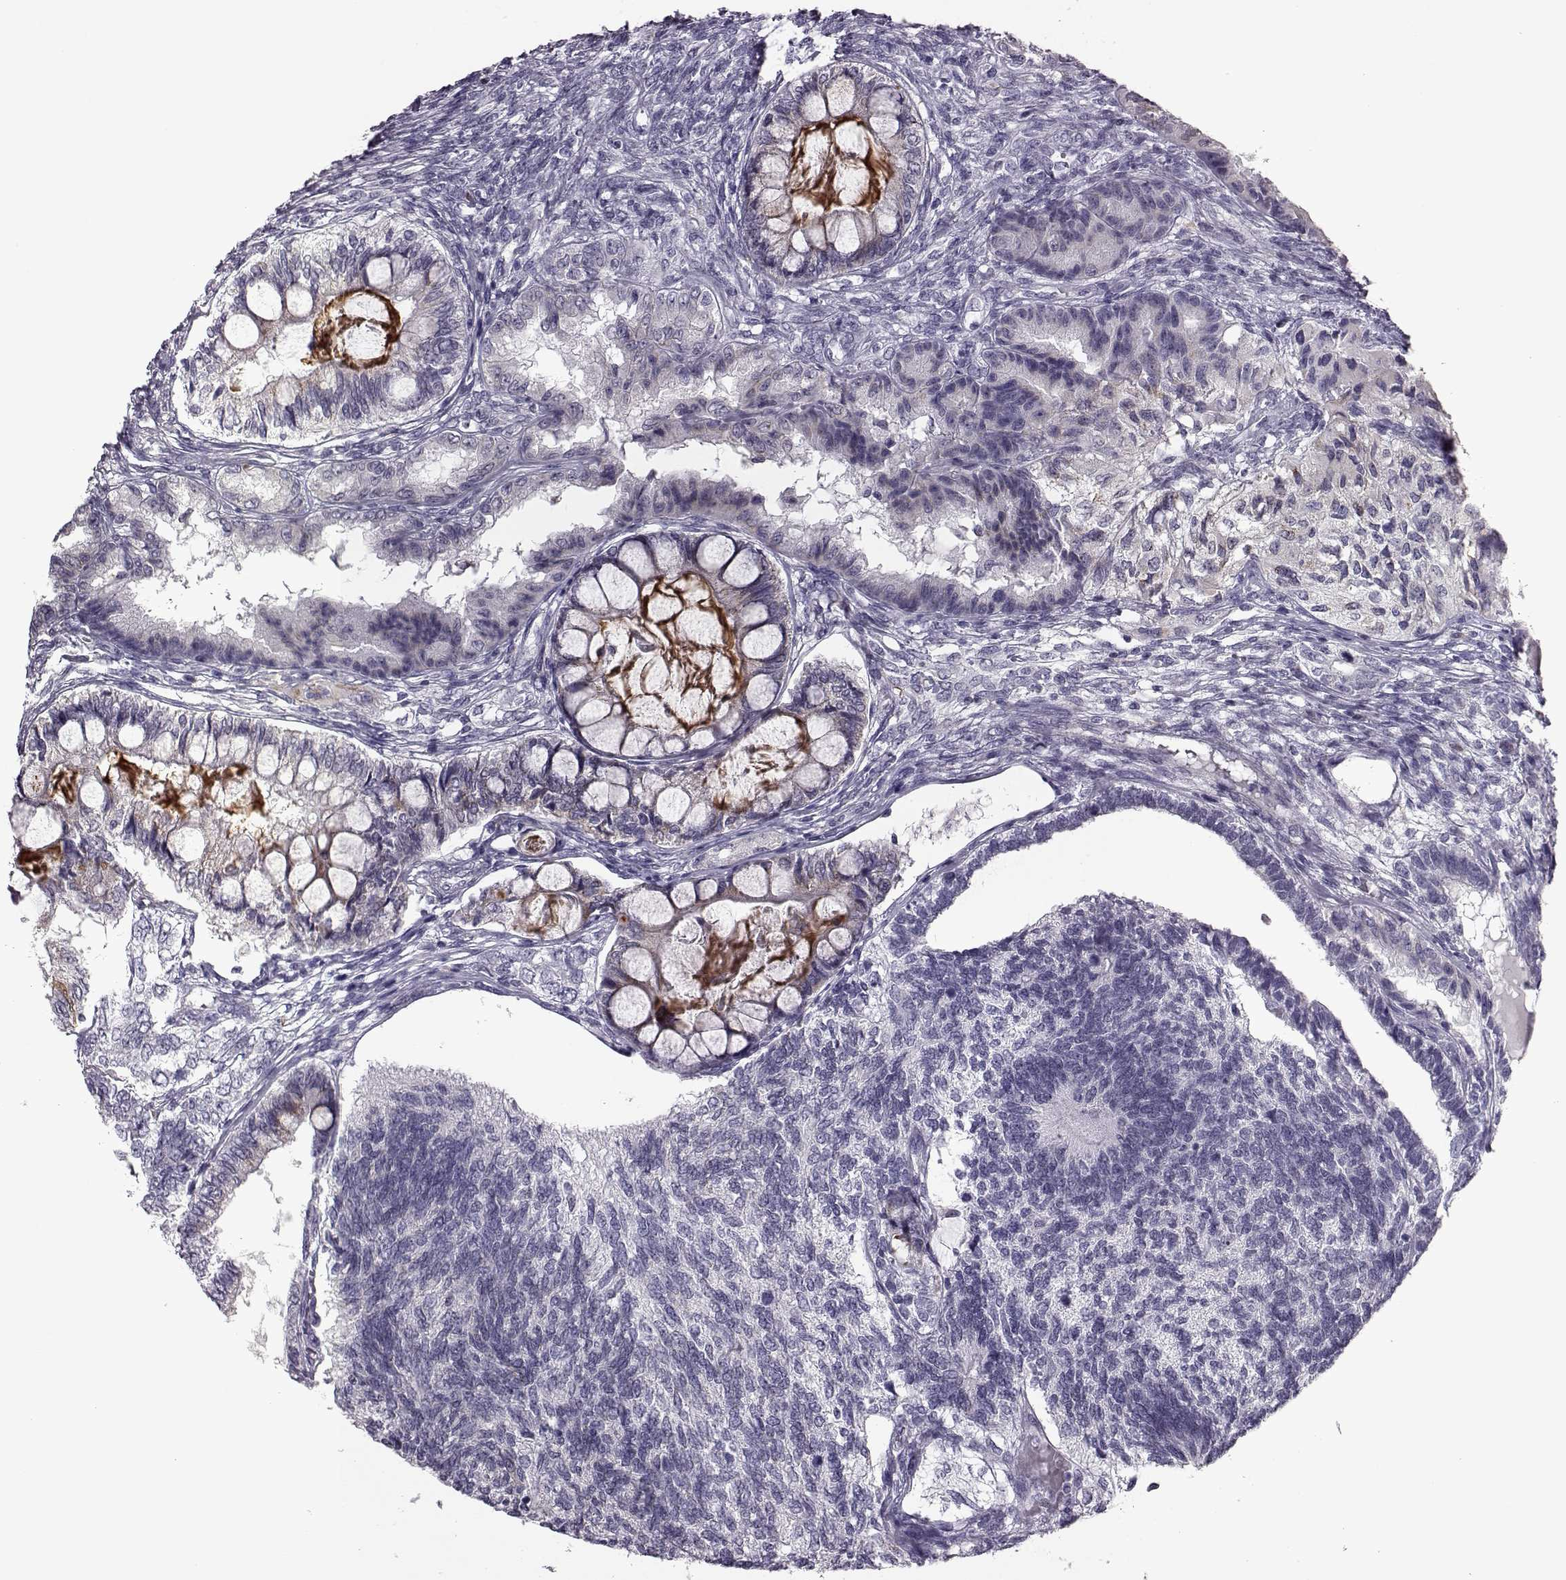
{"staining": {"intensity": "negative", "quantity": "none", "location": "none"}, "tissue": "testis cancer", "cell_type": "Tumor cells", "image_type": "cancer", "snomed": [{"axis": "morphology", "description": "Seminoma, NOS"}, {"axis": "morphology", "description": "Carcinoma, Embryonal, NOS"}, {"axis": "topography", "description": "Testis"}], "caption": "Immunohistochemical staining of human testis seminoma displays no significant staining in tumor cells.", "gene": "PRR9", "patient": {"sex": "male", "age": 41}}